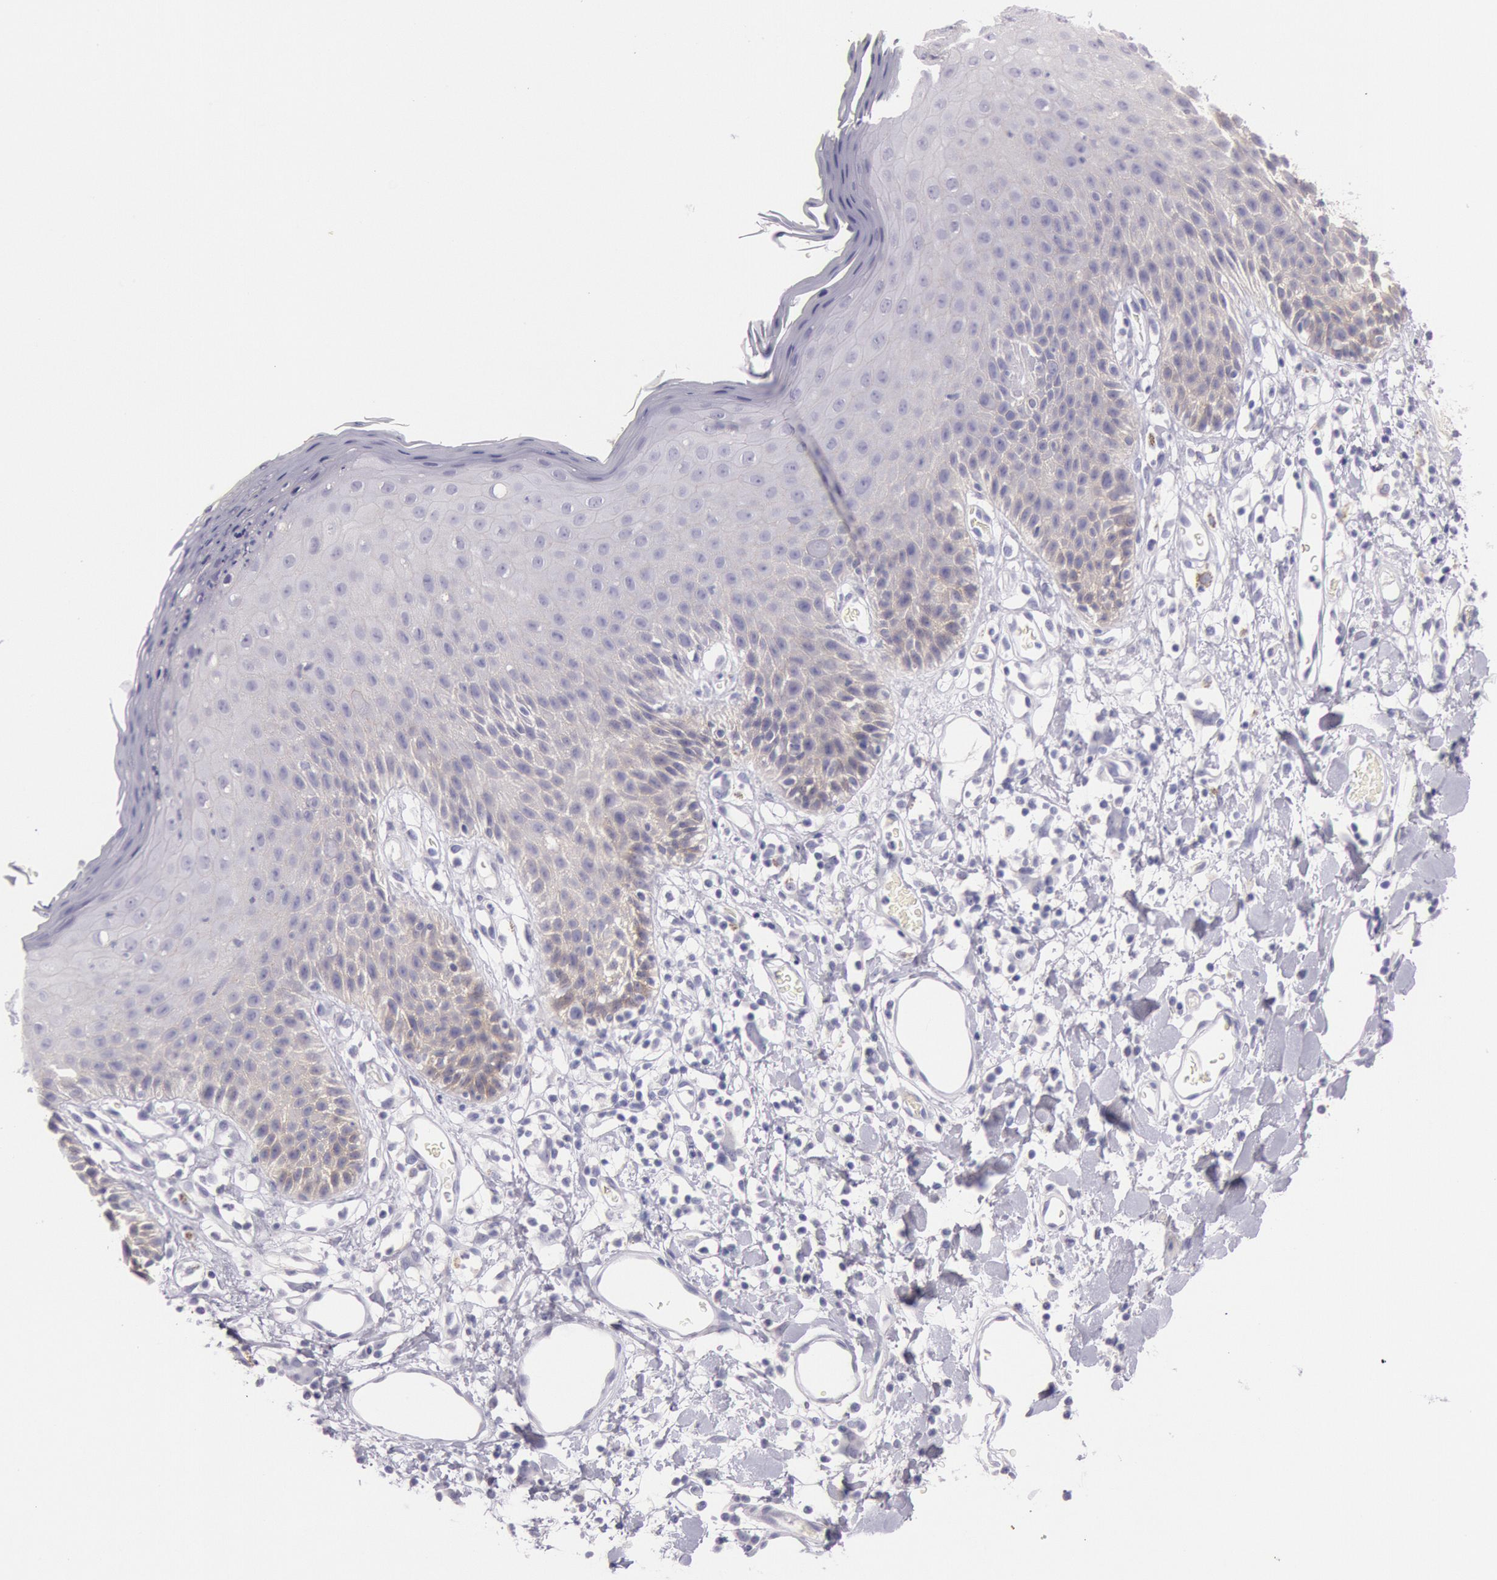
{"staining": {"intensity": "weak", "quantity": "<25%", "location": "cytoplasmic/membranous"}, "tissue": "skin", "cell_type": "Epidermal cells", "image_type": "normal", "snomed": [{"axis": "morphology", "description": "Normal tissue, NOS"}, {"axis": "topography", "description": "Vulva"}, {"axis": "topography", "description": "Peripheral nerve tissue"}], "caption": "DAB (3,3'-diaminobenzidine) immunohistochemical staining of unremarkable human skin exhibits no significant expression in epidermal cells.", "gene": "EGFR", "patient": {"sex": "female", "age": 68}}